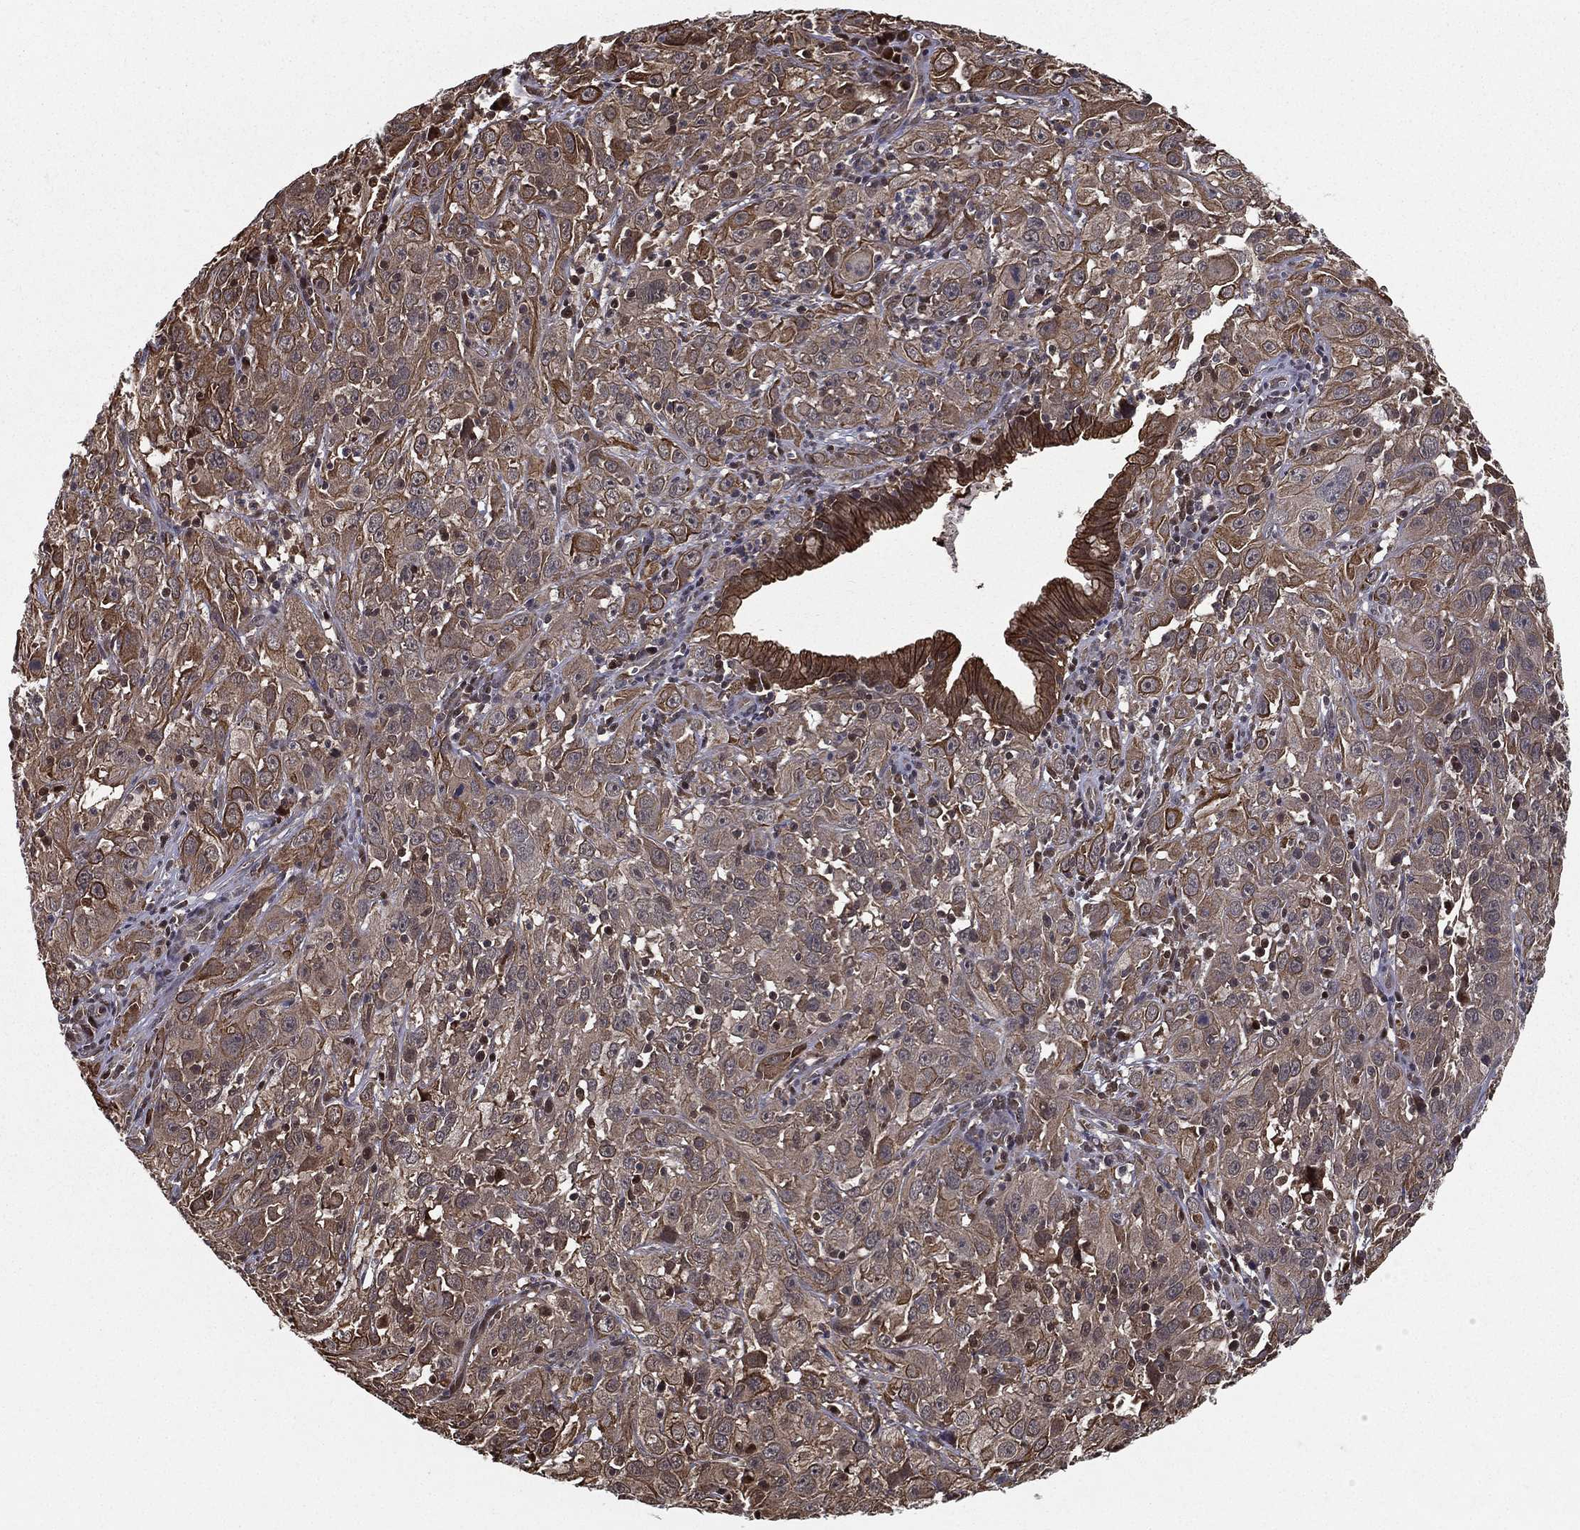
{"staining": {"intensity": "moderate", "quantity": "<25%", "location": "cytoplasmic/membranous"}, "tissue": "cervical cancer", "cell_type": "Tumor cells", "image_type": "cancer", "snomed": [{"axis": "morphology", "description": "Squamous cell carcinoma, NOS"}, {"axis": "topography", "description": "Cervix"}], "caption": "DAB immunohistochemical staining of cervical cancer reveals moderate cytoplasmic/membranous protein staining in approximately <25% of tumor cells. Ihc stains the protein in brown and the nuclei are stained blue.", "gene": "SLC6A6", "patient": {"sex": "female", "age": 32}}